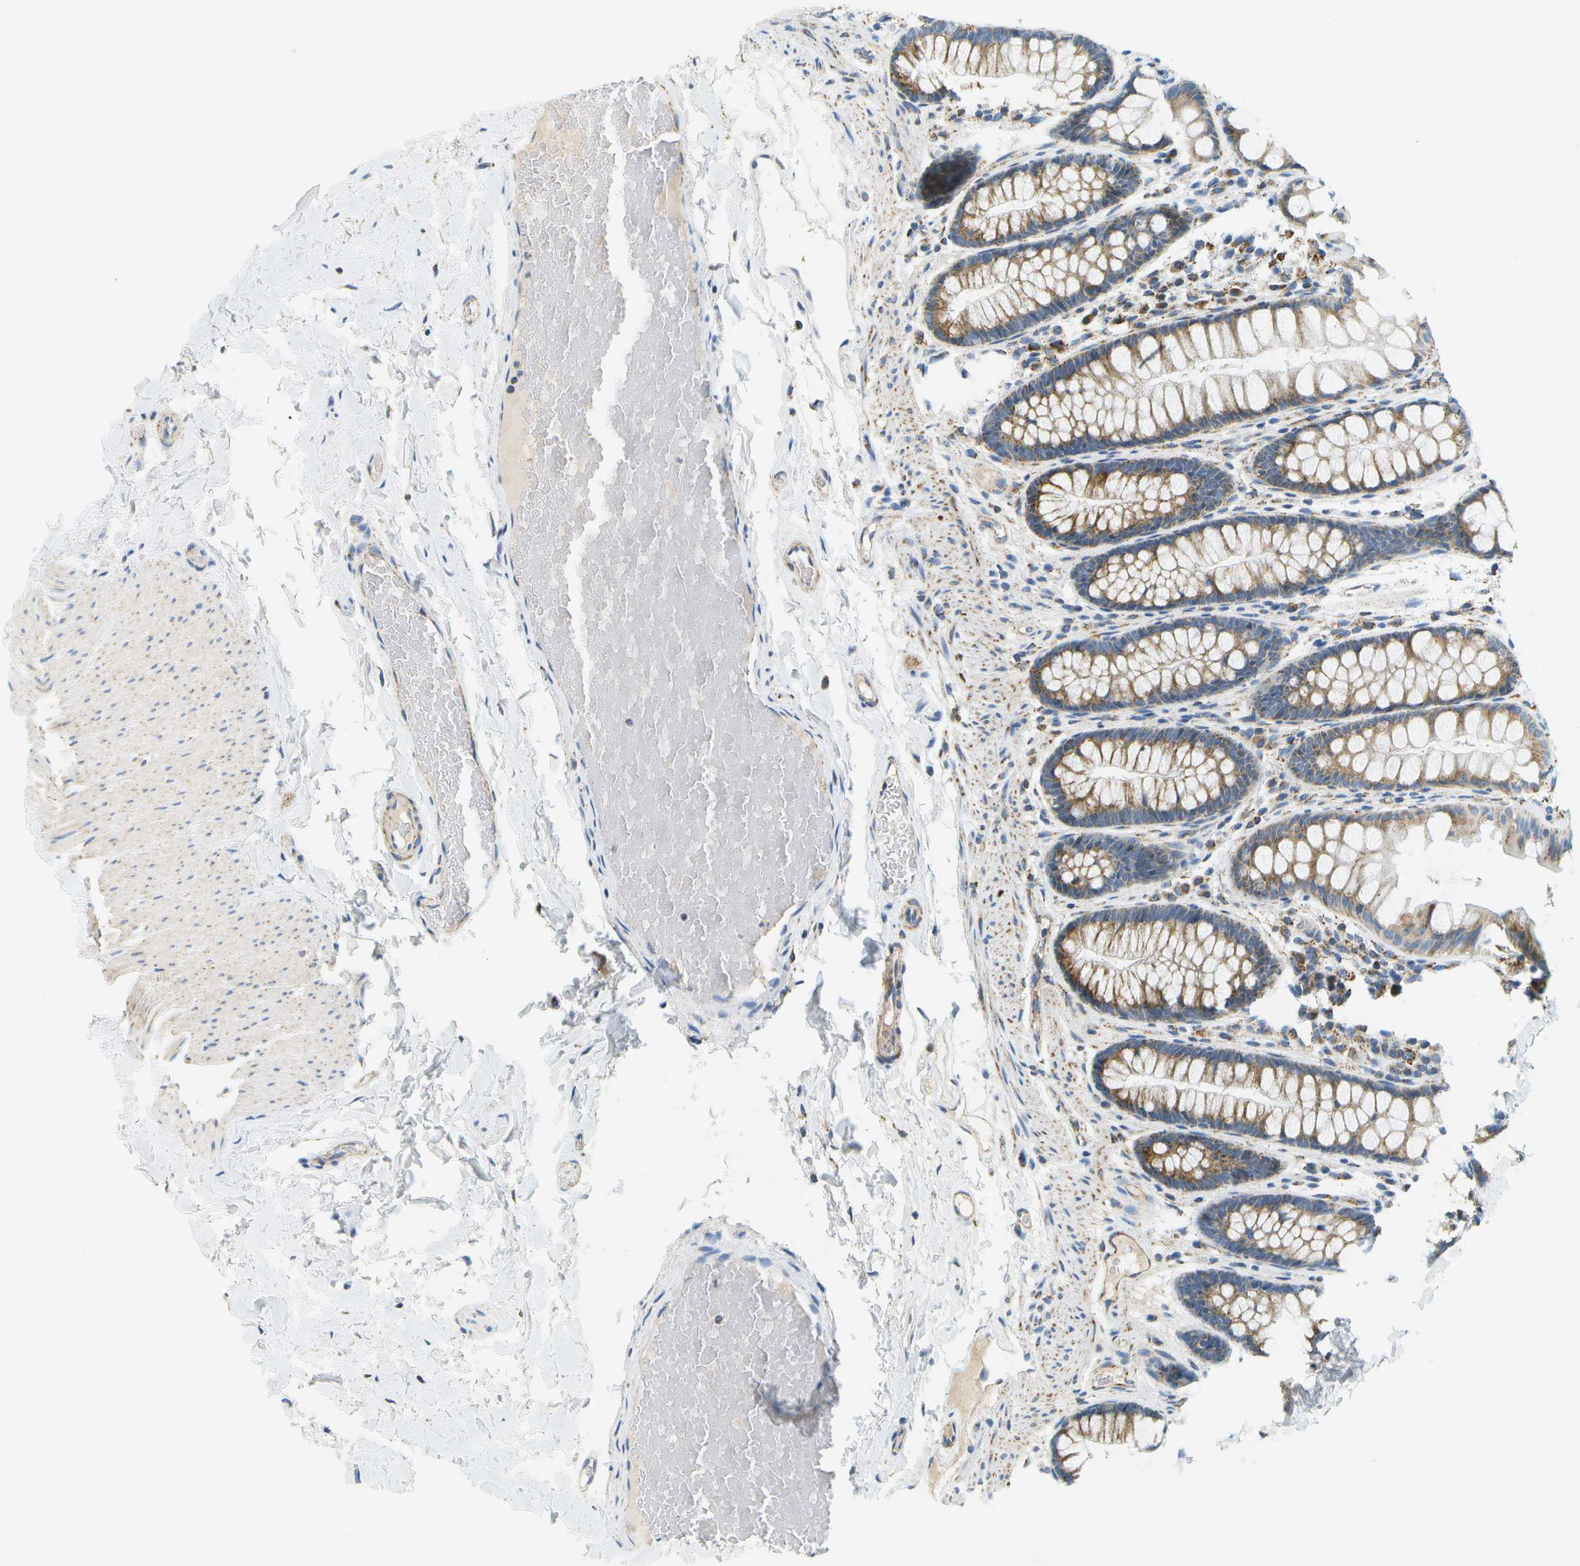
{"staining": {"intensity": "weak", "quantity": "25%-75%", "location": "cytoplasmic/membranous"}, "tissue": "colon", "cell_type": "Endothelial cells", "image_type": "normal", "snomed": [{"axis": "morphology", "description": "Normal tissue, NOS"}, {"axis": "topography", "description": "Colon"}], "caption": "Immunohistochemistry (IHC) image of benign colon stained for a protein (brown), which exhibits low levels of weak cytoplasmic/membranous staining in approximately 25%-75% of endothelial cells.", "gene": "HLCS", "patient": {"sex": "female", "age": 56}}